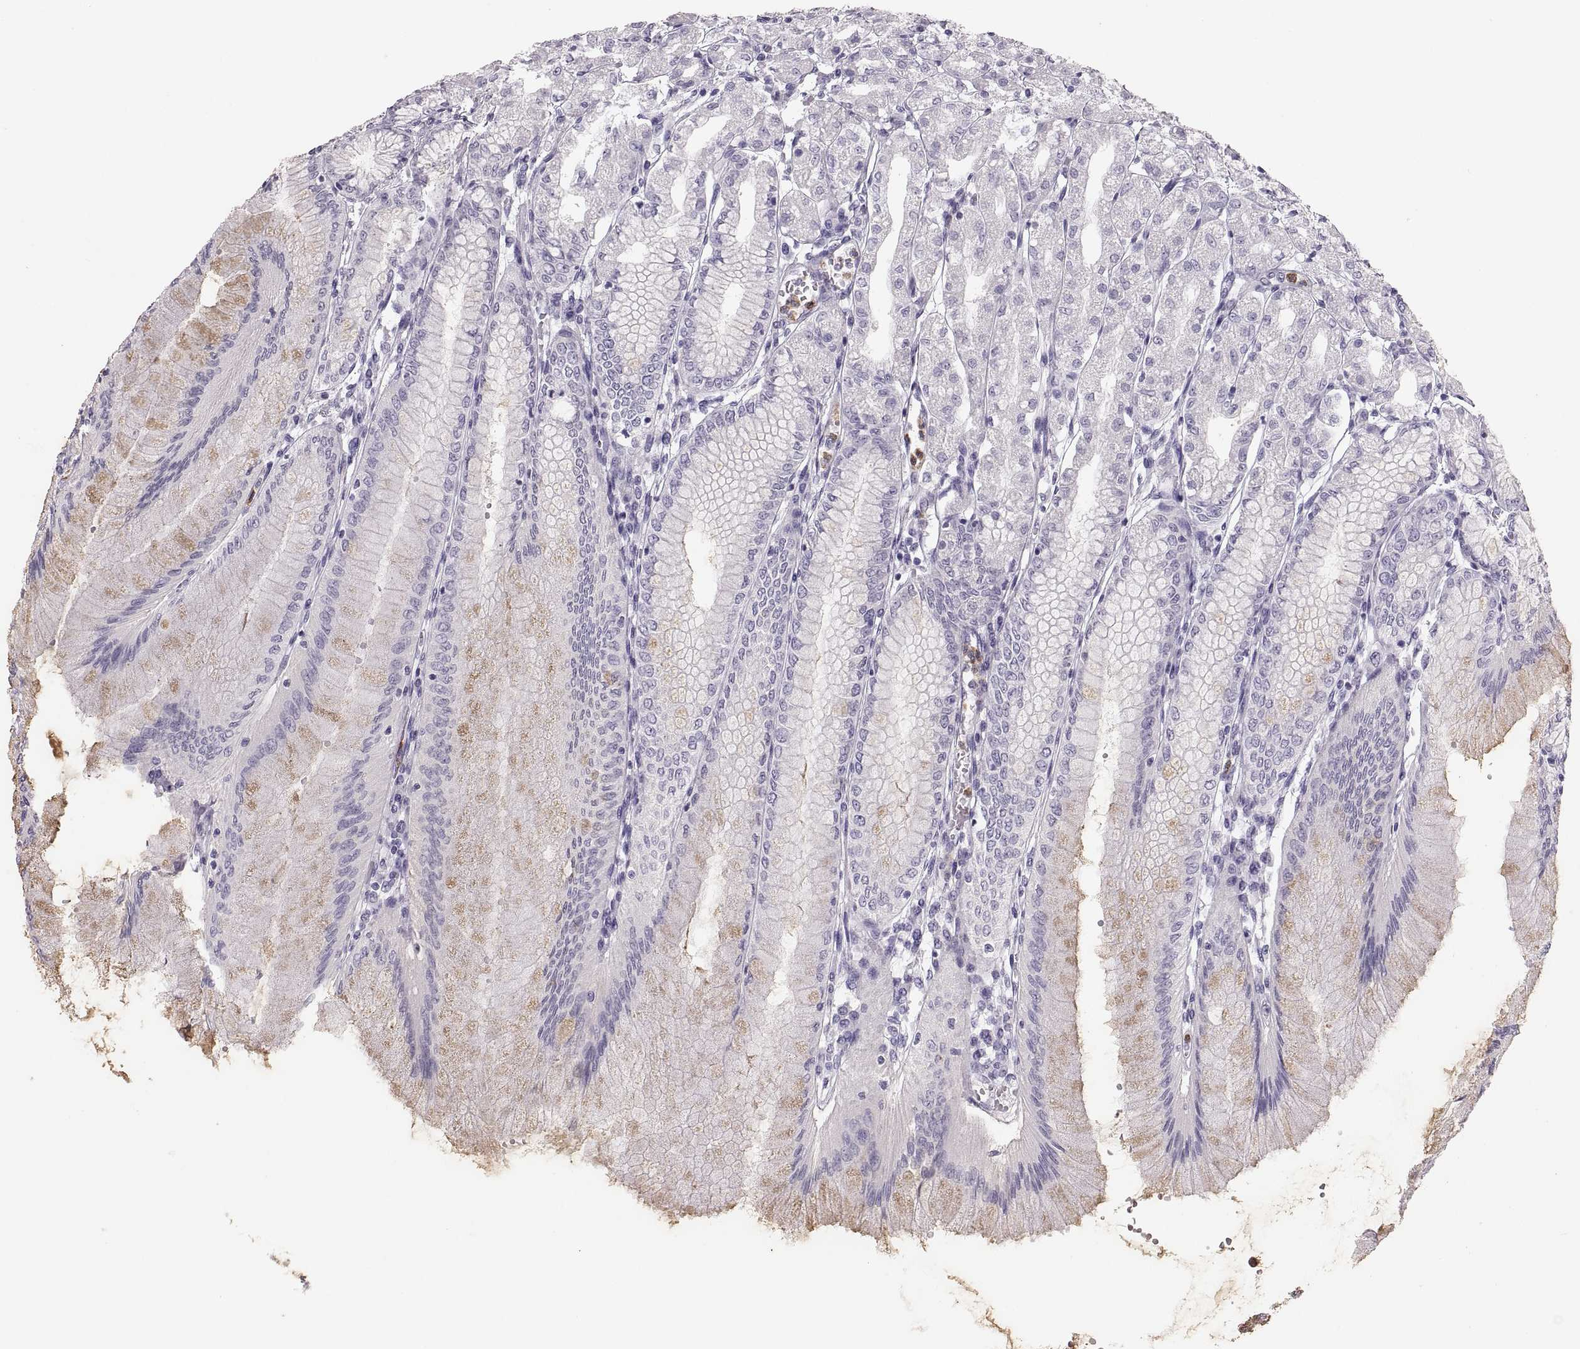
{"staining": {"intensity": "negative", "quantity": "none", "location": "none"}, "tissue": "stomach", "cell_type": "Glandular cells", "image_type": "normal", "snomed": [{"axis": "morphology", "description": "Normal tissue, NOS"}, {"axis": "topography", "description": "Skeletal muscle"}, {"axis": "topography", "description": "Stomach"}], "caption": "The micrograph displays no significant positivity in glandular cells of stomach.", "gene": "MILR1", "patient": {"sex": "female", "age": 57}}